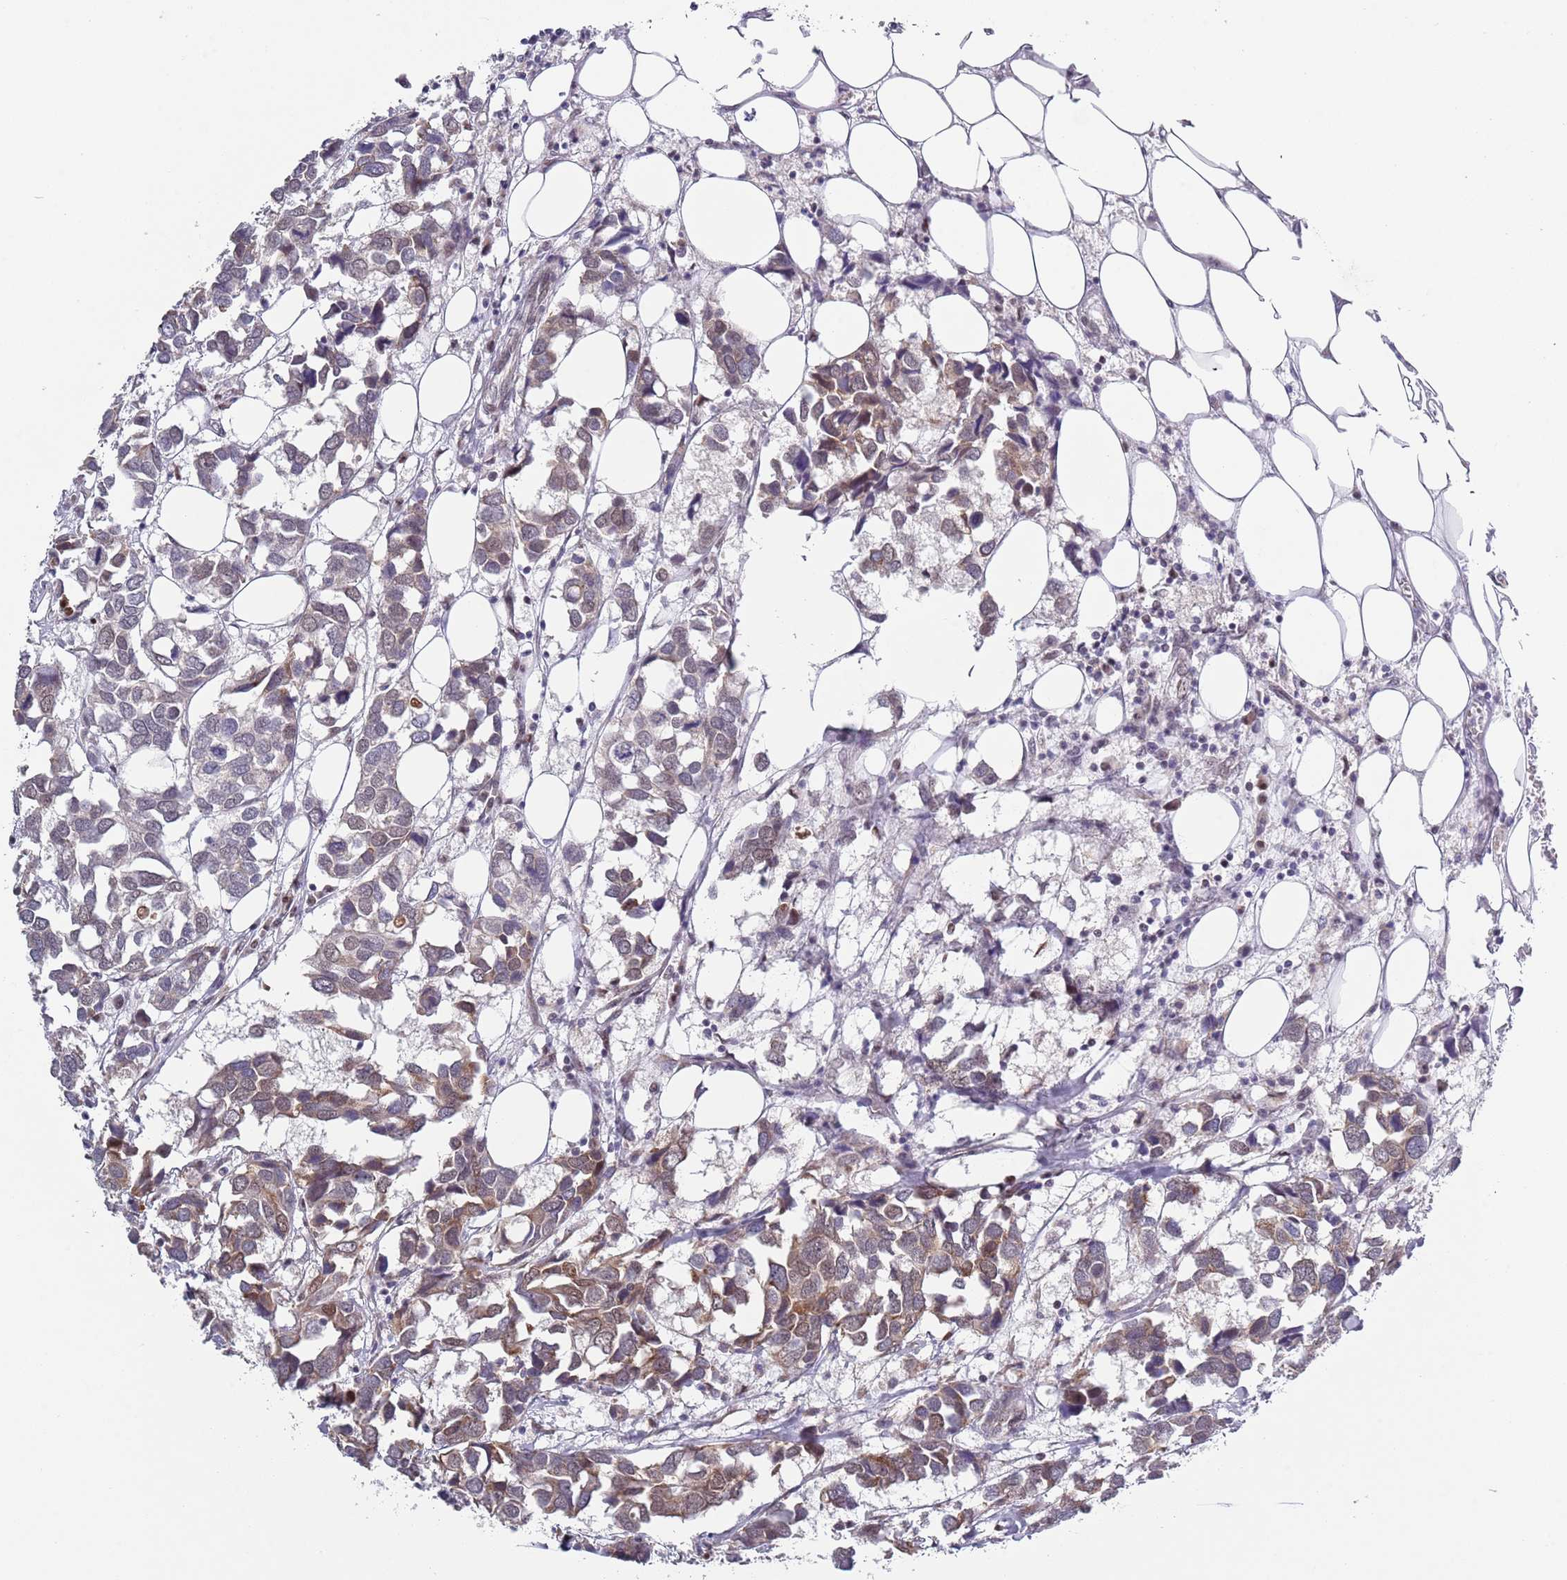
{"staining": {"intensity": "moderate", "quantity": "25%-75%", "location": "cytoplasmic/membranous,nuclear"}, "tissue": "breast cancer", "cell_type": "Tumor cells", "image_type": "cancer", "snomed": [{"axis": "morphology", "description": "Duct carcinoma"}, {"axis": "topography", "description": "Breast"}], "caption": "Immunohistochemical staining of human breast cancer (intraductal carcinoma) displays moderate cytoplasmic/membranous and nuclear protein positivity in approximately 25%-75% of tumor cells.", "gene": "SLC25A32", "patient": {"sex": "female", "age": 83}}